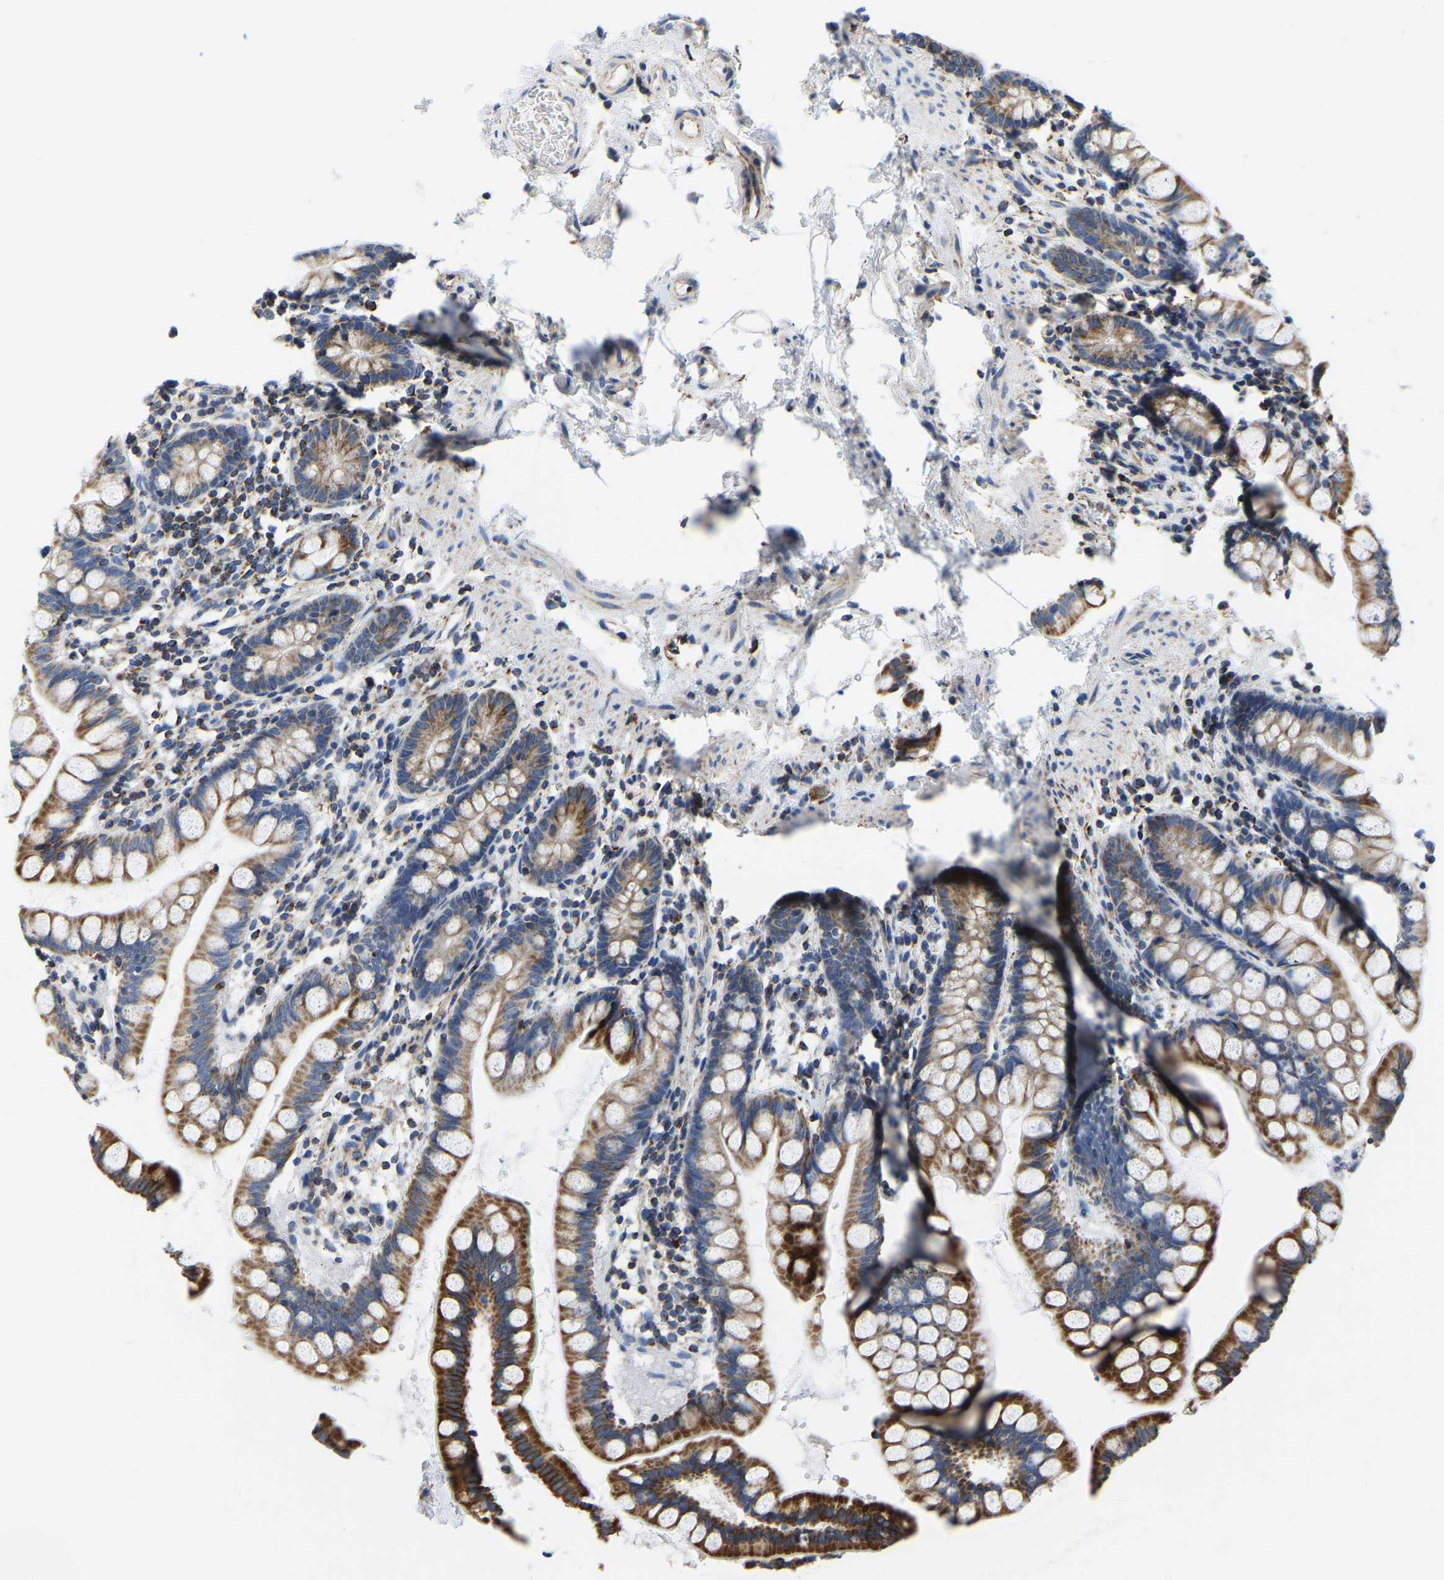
{"staining": {"intensity": "moderate", "quantity": ">75%", "location": "cytoplasmic/membranous"}, "tissue": "small intestine", "cell_type": "Glandular cells", "image_type": "normal", "snomed": [{"axis": "morphology", "description": "Normal tissue, NOS"}, {"axis": "topography", "description": "Small intestine"}], "caption": "Immunohistochemical staining of normal human small intestine shows medium levels of moderate cytoplasmic/membranous staining in about >75% of glandular cells. The staining was performed using DAB (3,3'-diaminobenzidine), with brown indicating positive protein expression. Nuclei are stained blue with hematoxylin.", "gene": "SFXN1", "patient": {"sex": "female", "age": 84}}